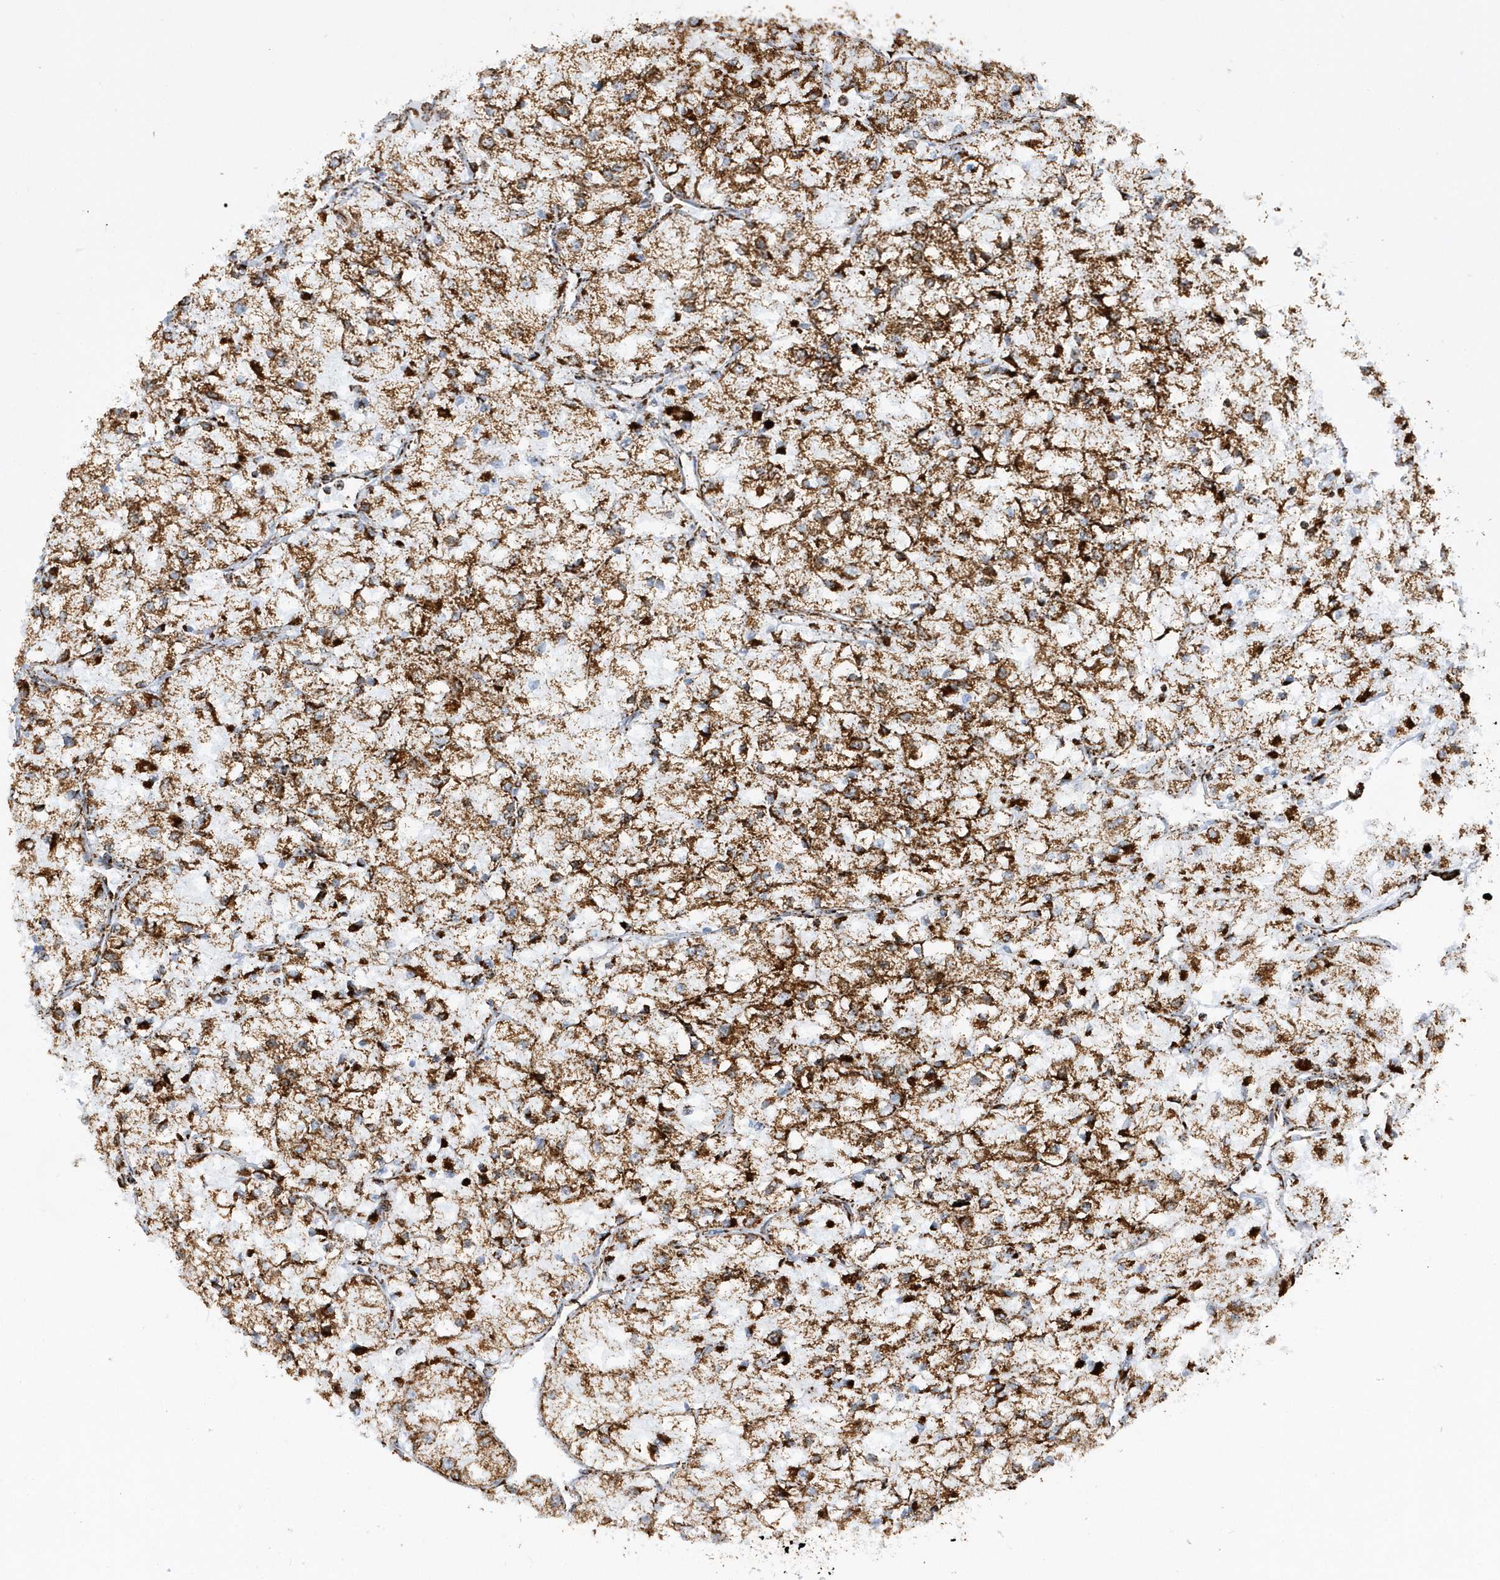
{"staining": {"intensity": "strong", "quantity": ">75%", "location": "cytoplasmic/membranous"}, "tissue": "renal cancer", "cell_type": "Tumor cells", "image_type": "cancer", "snomed": [{"axis": "morphology", "description": "Adenocarcinoma, NOS"}, {"axis": "topography", "description": "Kidney"}], "caption": "Renal adenocarcinoma tissue reveals strong cytoplasmic/membranous expression in approximately >75% of tumor cells", "gene": "CRY2", "patient": {"sex": "male", "age": 80}}